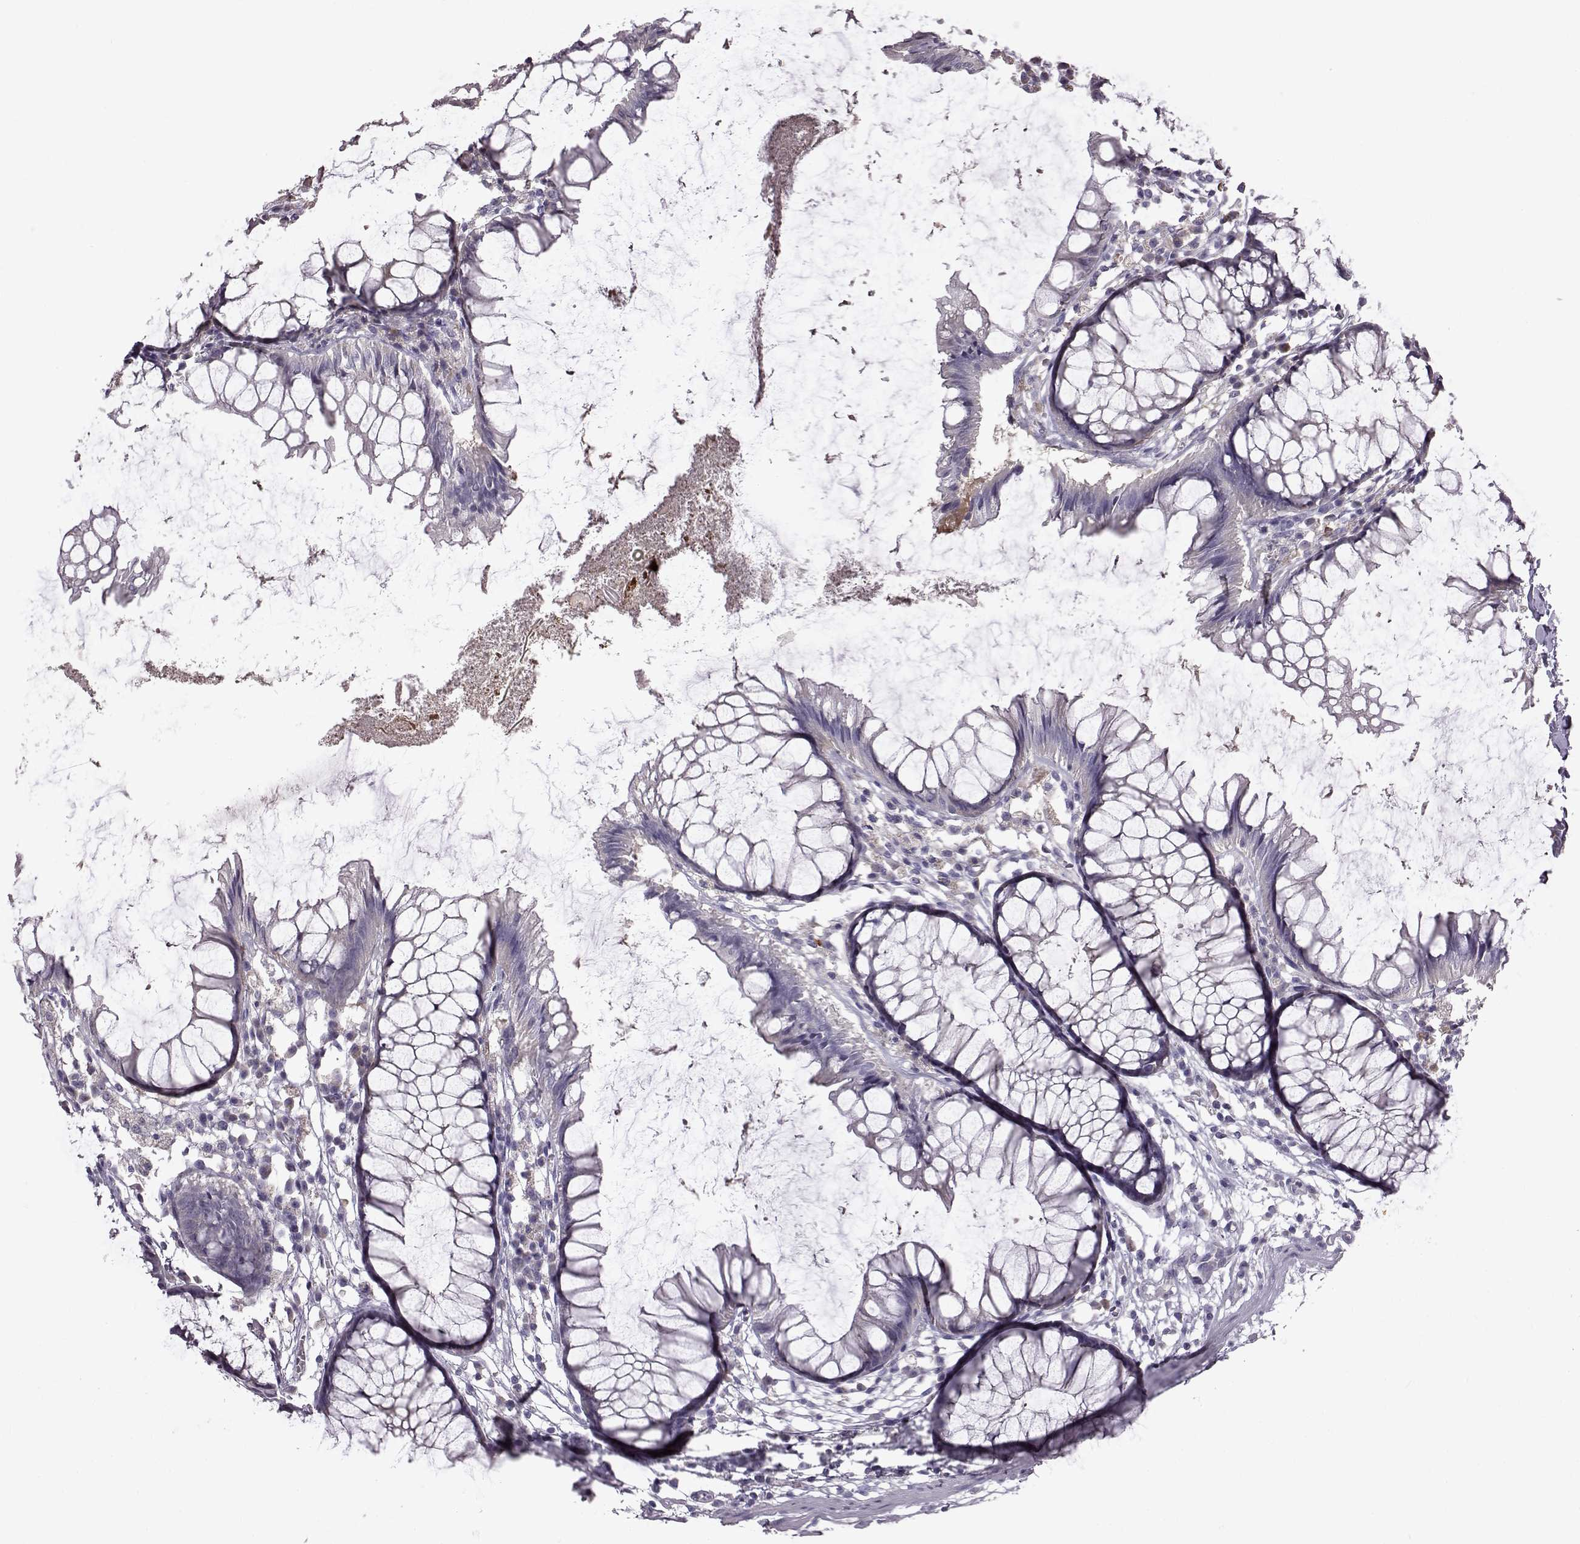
{"staining": {"intensity": "negative", "quantity": "none", "location": "none"}, "tissue": "colon", "cell_type": "Endothelial cells", "image_type": "normal", "snomed": [{"axis": "morphology", "description": "Normal tissue, NOS"}, {"axis": "morphology", "description": "Adenocarcinoma, NOS"}, {"axis": "topography", "description": "Colon"}], "caption": "Human colon stained for a protein using immunohistochemistry (IHC) shows no positivity in endothelial cells.", "gene": "ADGRG2", "patient": {"sex": "male", "age": 65}}